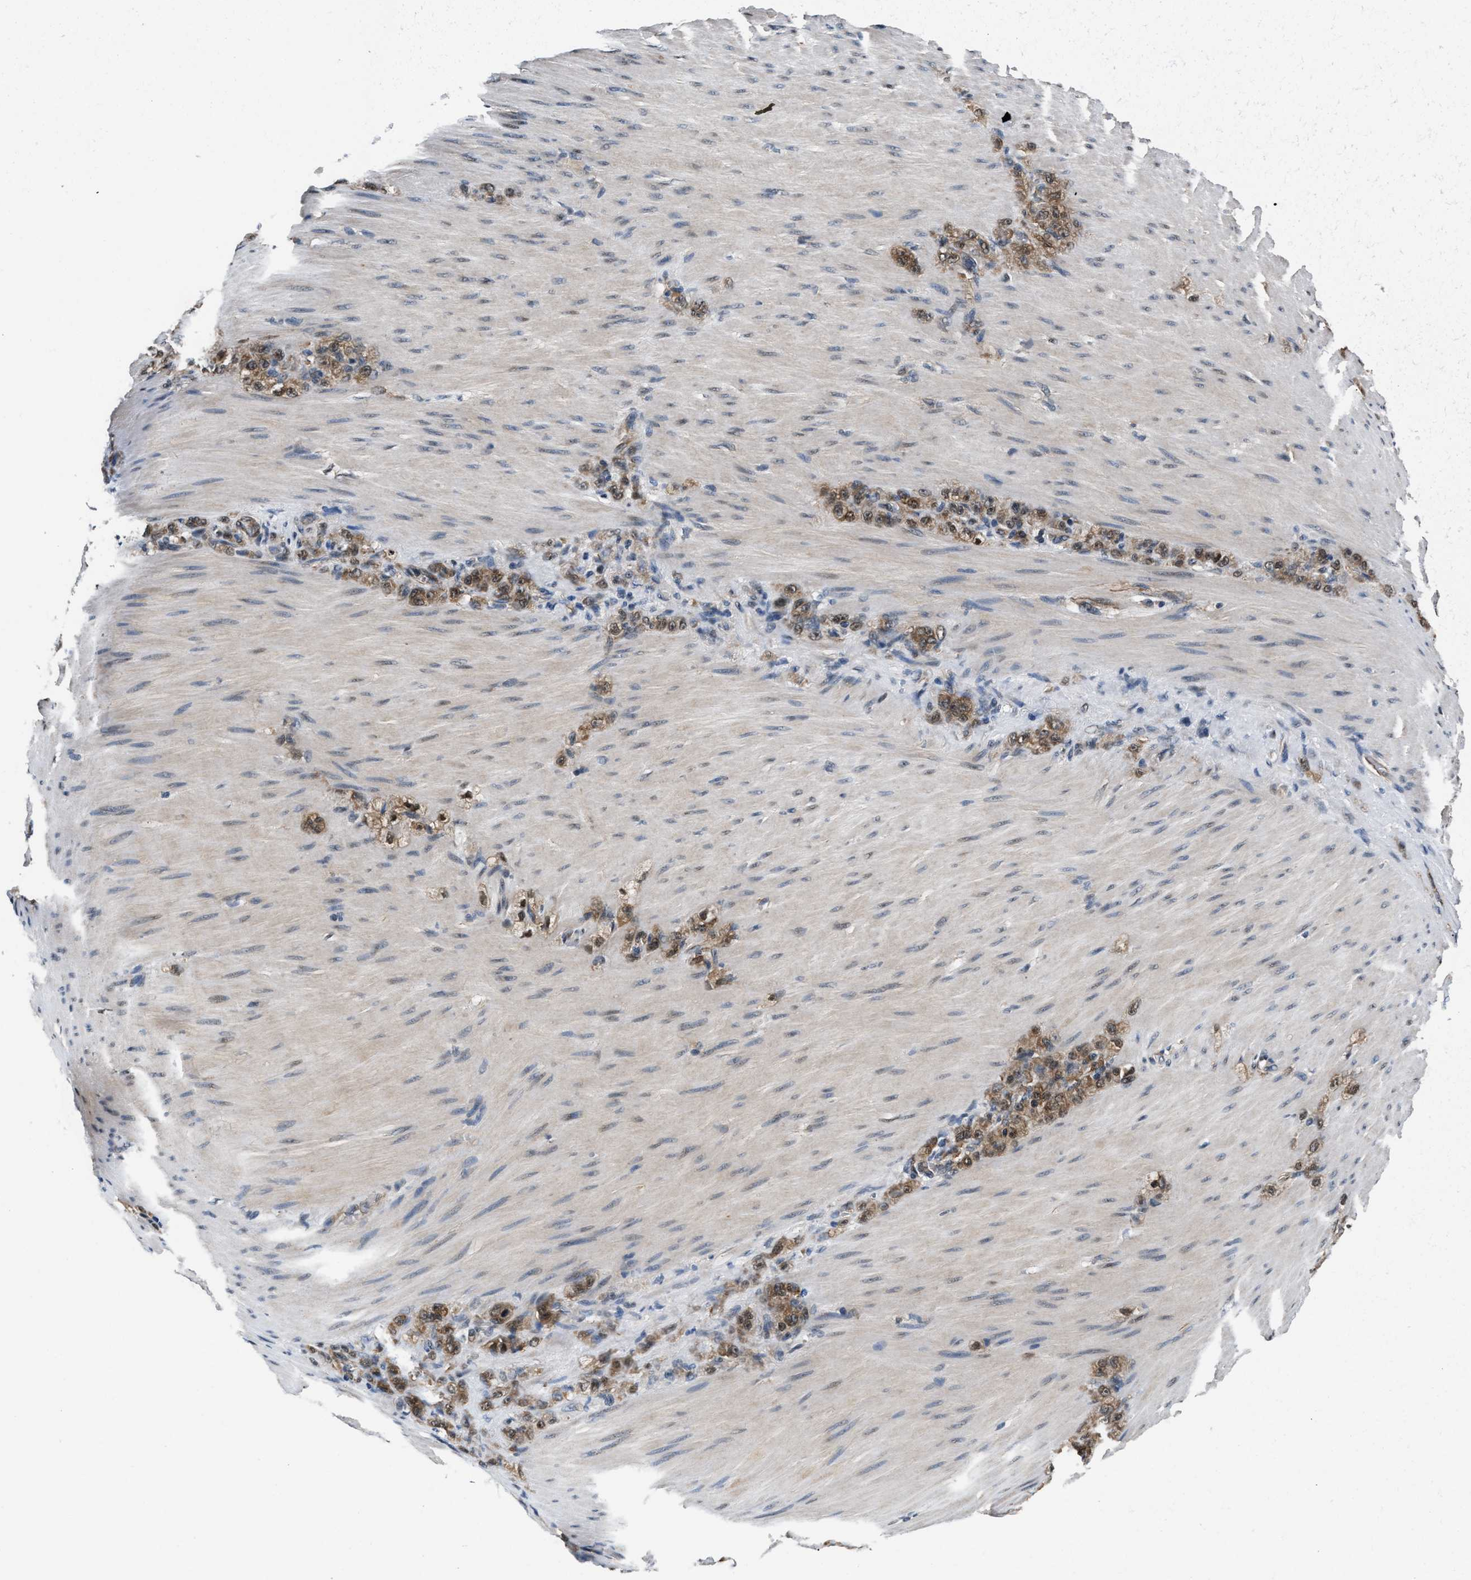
{"staining": {"intensity": "moderate", "quantity": ">75%", "location": "cytoplasmic/membranous,nuclear"}, "tissue": "stomach cancer", "cell_type": "Tumor cells", "image_type": "cancer", "snomed": [{"axis": "morphology", "description": "Normal tissue, NOS"}, {"axis": "morphology", "description": "Adenocarcinoma, NOS"}, {"axis": "topography", "description": "Stomach"}], "caption": "Protein expression analysis of human stomach cancer reveals moderate cytoplasmic/membranous and nuclear expression in about >75% of tumor cells.", "gene": "RBM33", "patient": {"sex": "male", "age": 82}}